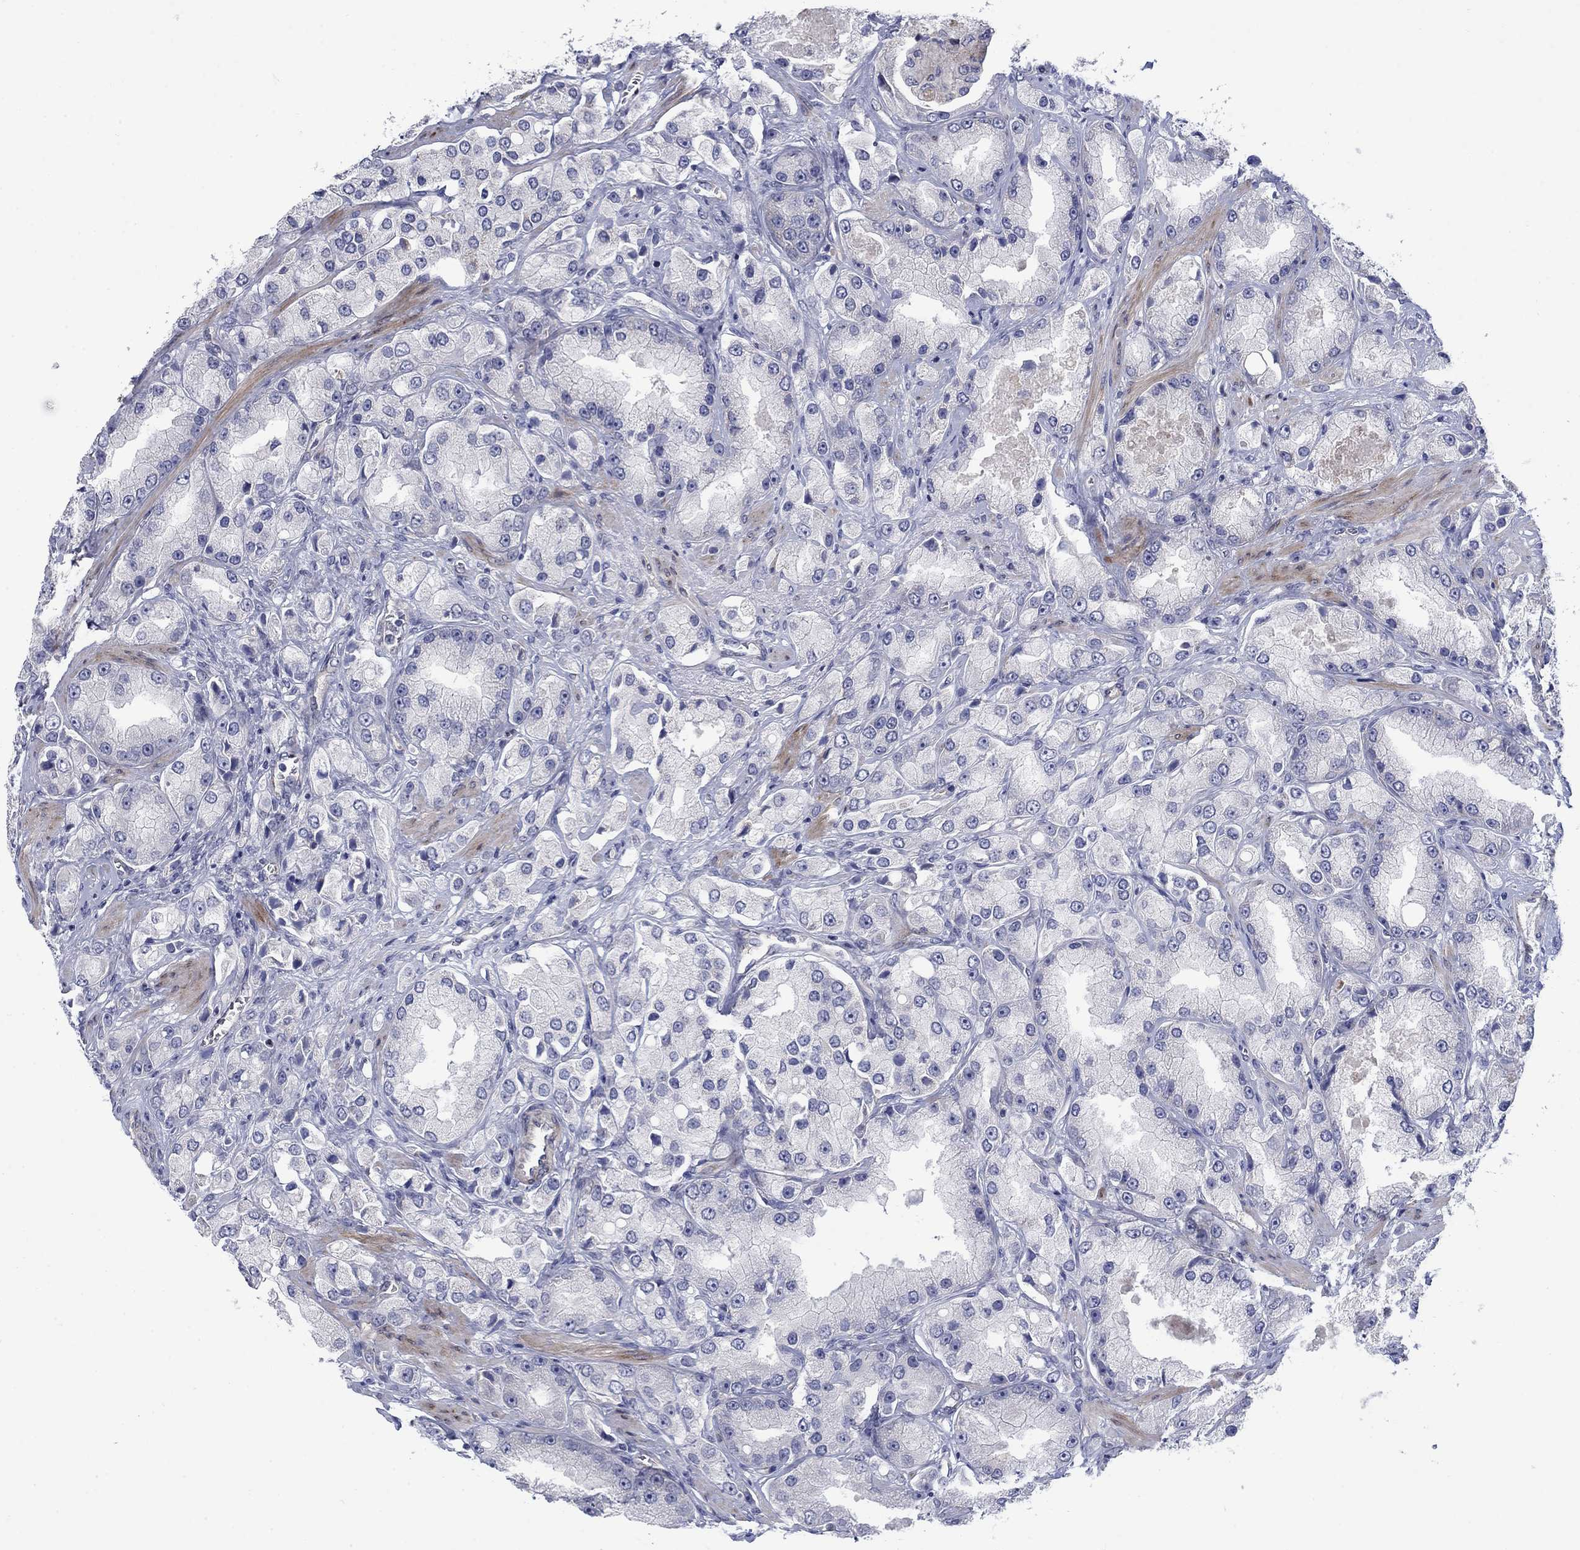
{"staining": {"intensity": "negative", "quantity": "none", "location": "none"}, "tissue": "prostate cancer", "cell_type": "Tumor cells", "image_type": "cancer", "snomed": [{"axis": "morphology", "description": "Adenocarcinoma, NOS"}, {"axis": "topography", "description": "Prostate and seminal vesicle, NOS"}, {"axis": "topography", "description": "Prostate"}], "caption": "There is no significant expression in tumor cells of prostate cancer (adenocarcinoma).", "gene": "FXR1", "patient": {"sex": "male", "age": 64}}